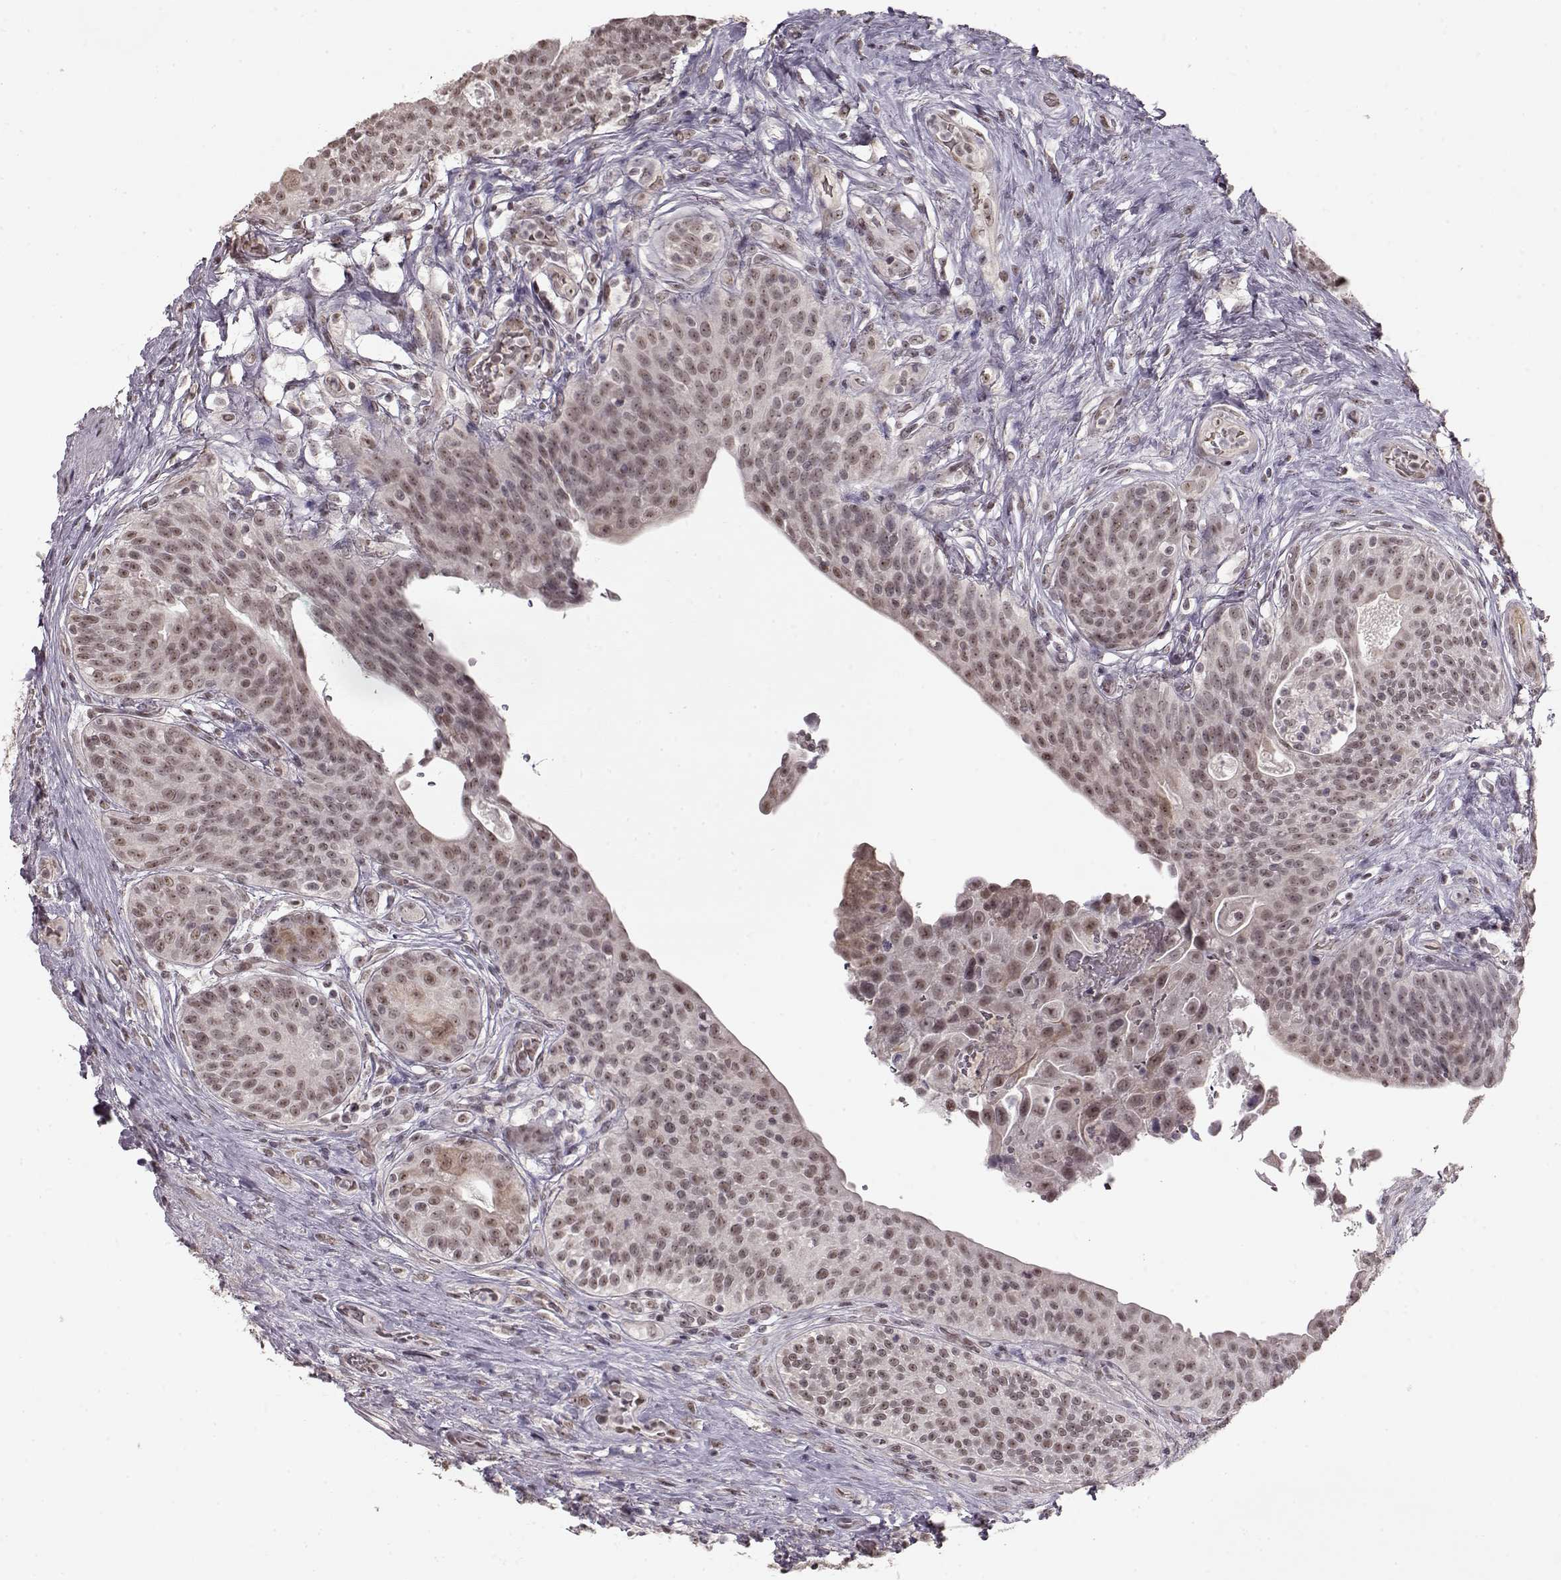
{"staining": {"intensity": "moderate", "quantity": ">75%", "location": "nuclear"}, "tissue": "urothelial cancer", "cell_type": "Tumor cells", "image_type": "cancer", "snomed": [{"axis": "morphology", "description": "Urothelial carcinoma, High grade"}, {"axis": "topography", "description": "Urinary bladder"}], "caption": "Immunohistochemical staining of urothelial cancer shows medium levels of moderate nuclear protein staining in about >75% of tumor cells.", "gene": "PCP4", "patient": {"sex": "male", "age": 79}}